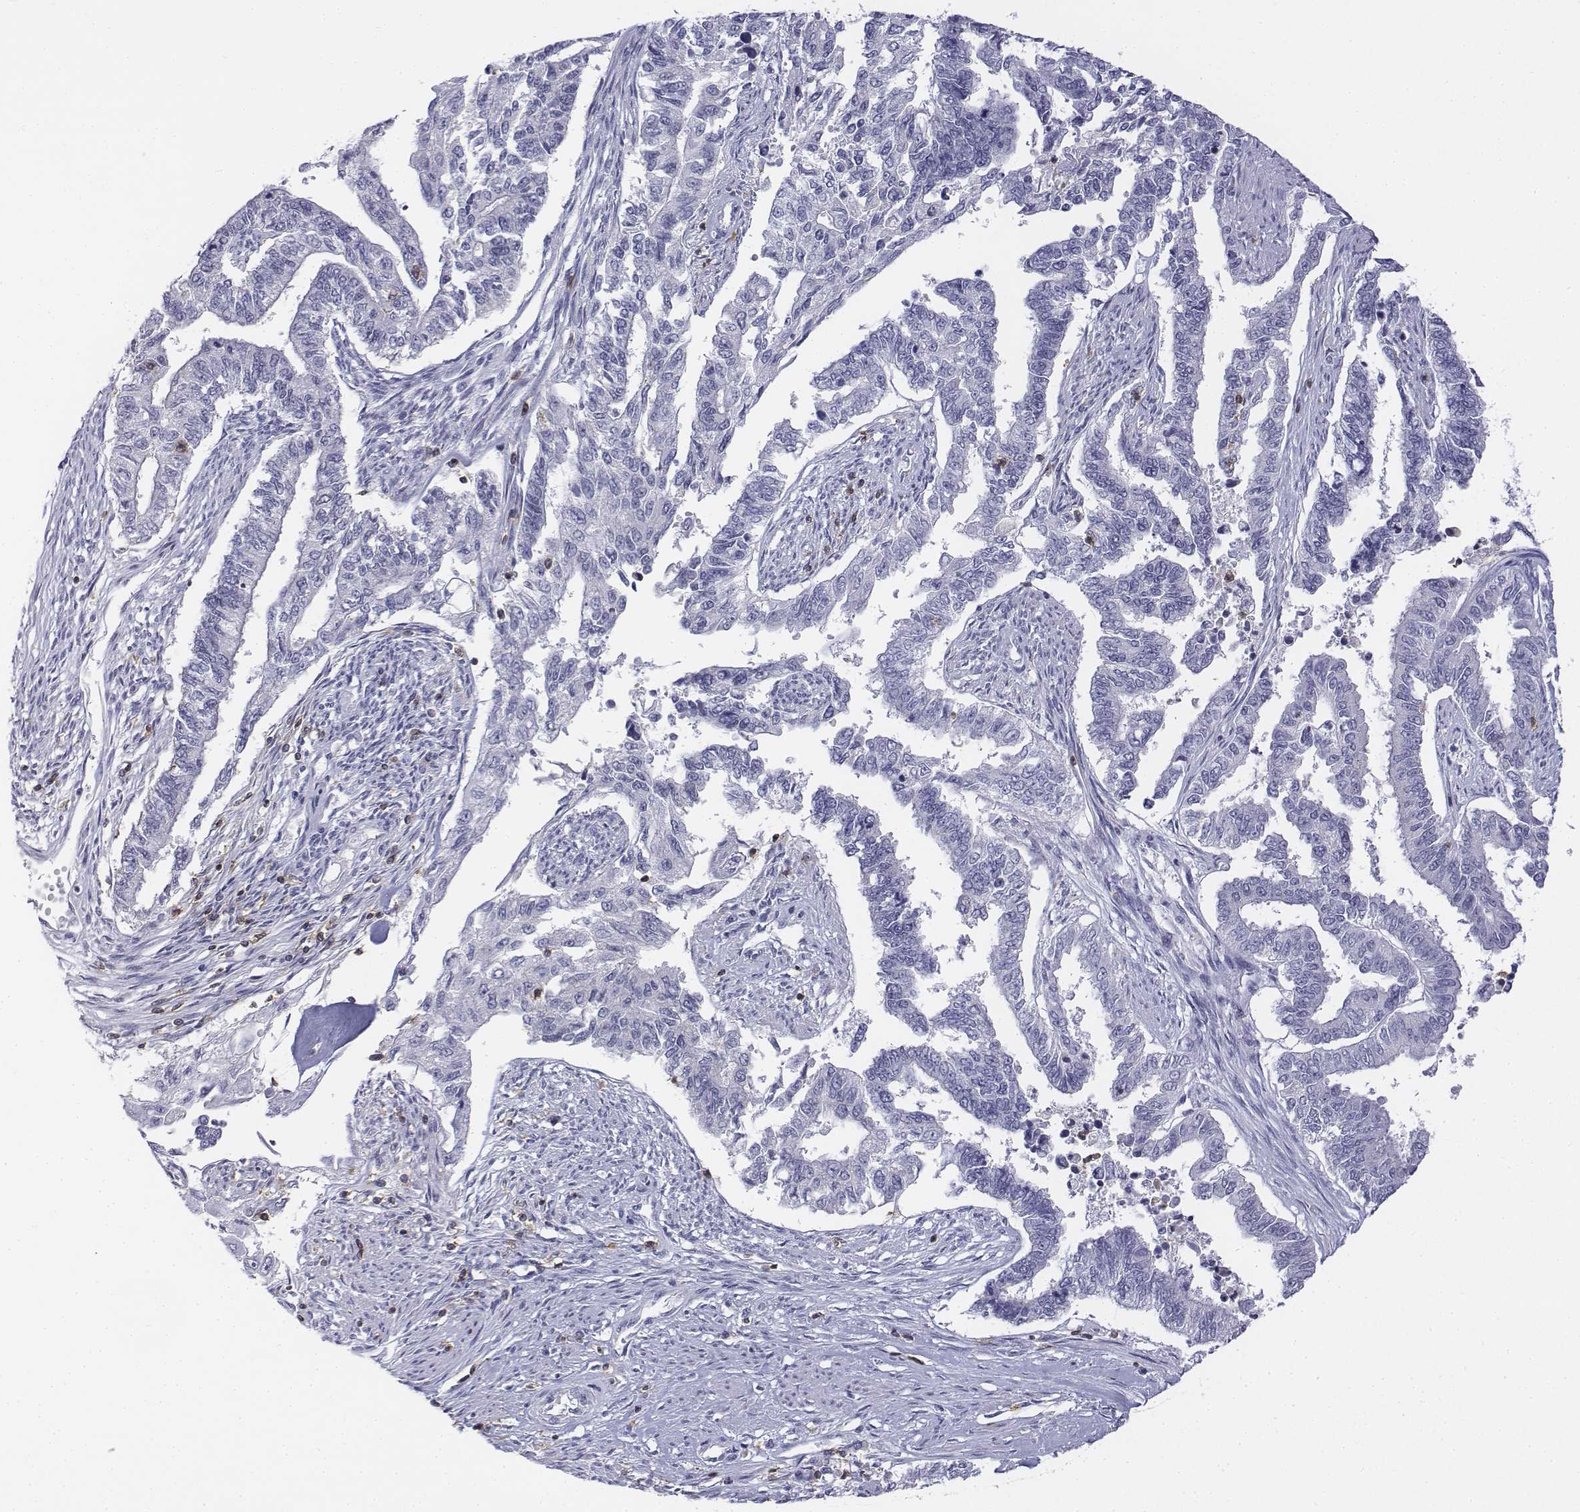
{"staining": {"intensity": "negative", "quantity": "none", "location": "none"}, "tissue": "endometrial cancer", "cell_type": "Tumor cells", "image_type": "cancer", "snomed": [{"axis": "morphology", "description": "Adenocarcinoma, NOS"}, {"axis": "topography", "description": "Uterus"}], "caption": "Photomicrograph shows no significant protein staining in tumor cells of adenocarcinoma (endometrial). (DAB immunohistochemistry with hematoxylin counter stain).", "gene": "CD3E", "patient": {"sex": "female", "age": 59}}